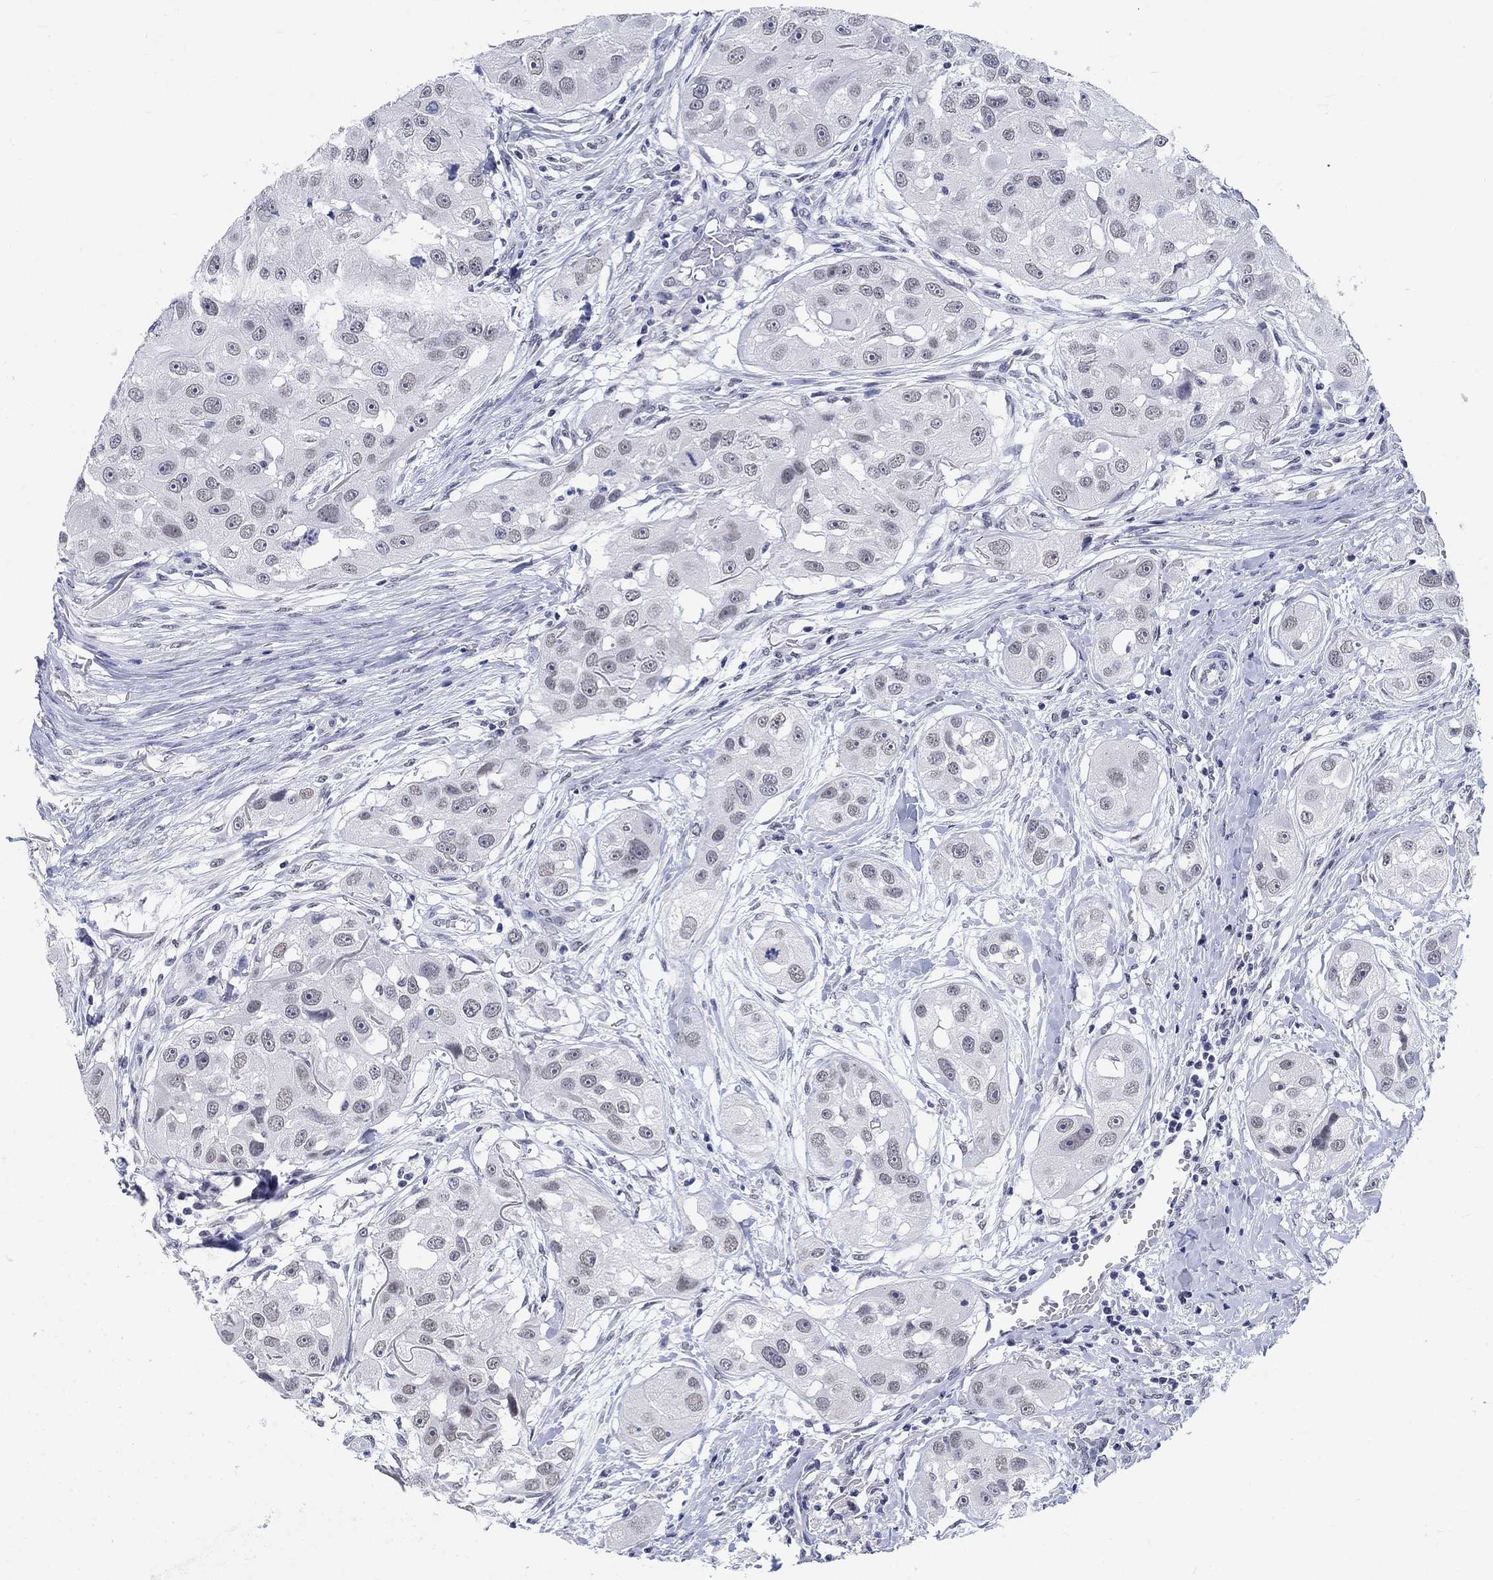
{"staining": {"intensity": "negative", "quantity": "none", "location": "none"}, "tissue": "head and neck cancer", "cell_type": "Tumor cells", "image_type": "cancer", "snomed": [{"axis": "morphology", "description": "Squamous cell carcinoma, NOS"}, {"axis": "topography", "description": "Head-Neck"}], "caption": "Head and neck cancer was stained to show a protein in brown. There is no significant expression in tumor cells.", "gene": "ANKS1B", "patient": {"sex": "male", "age": 51}}